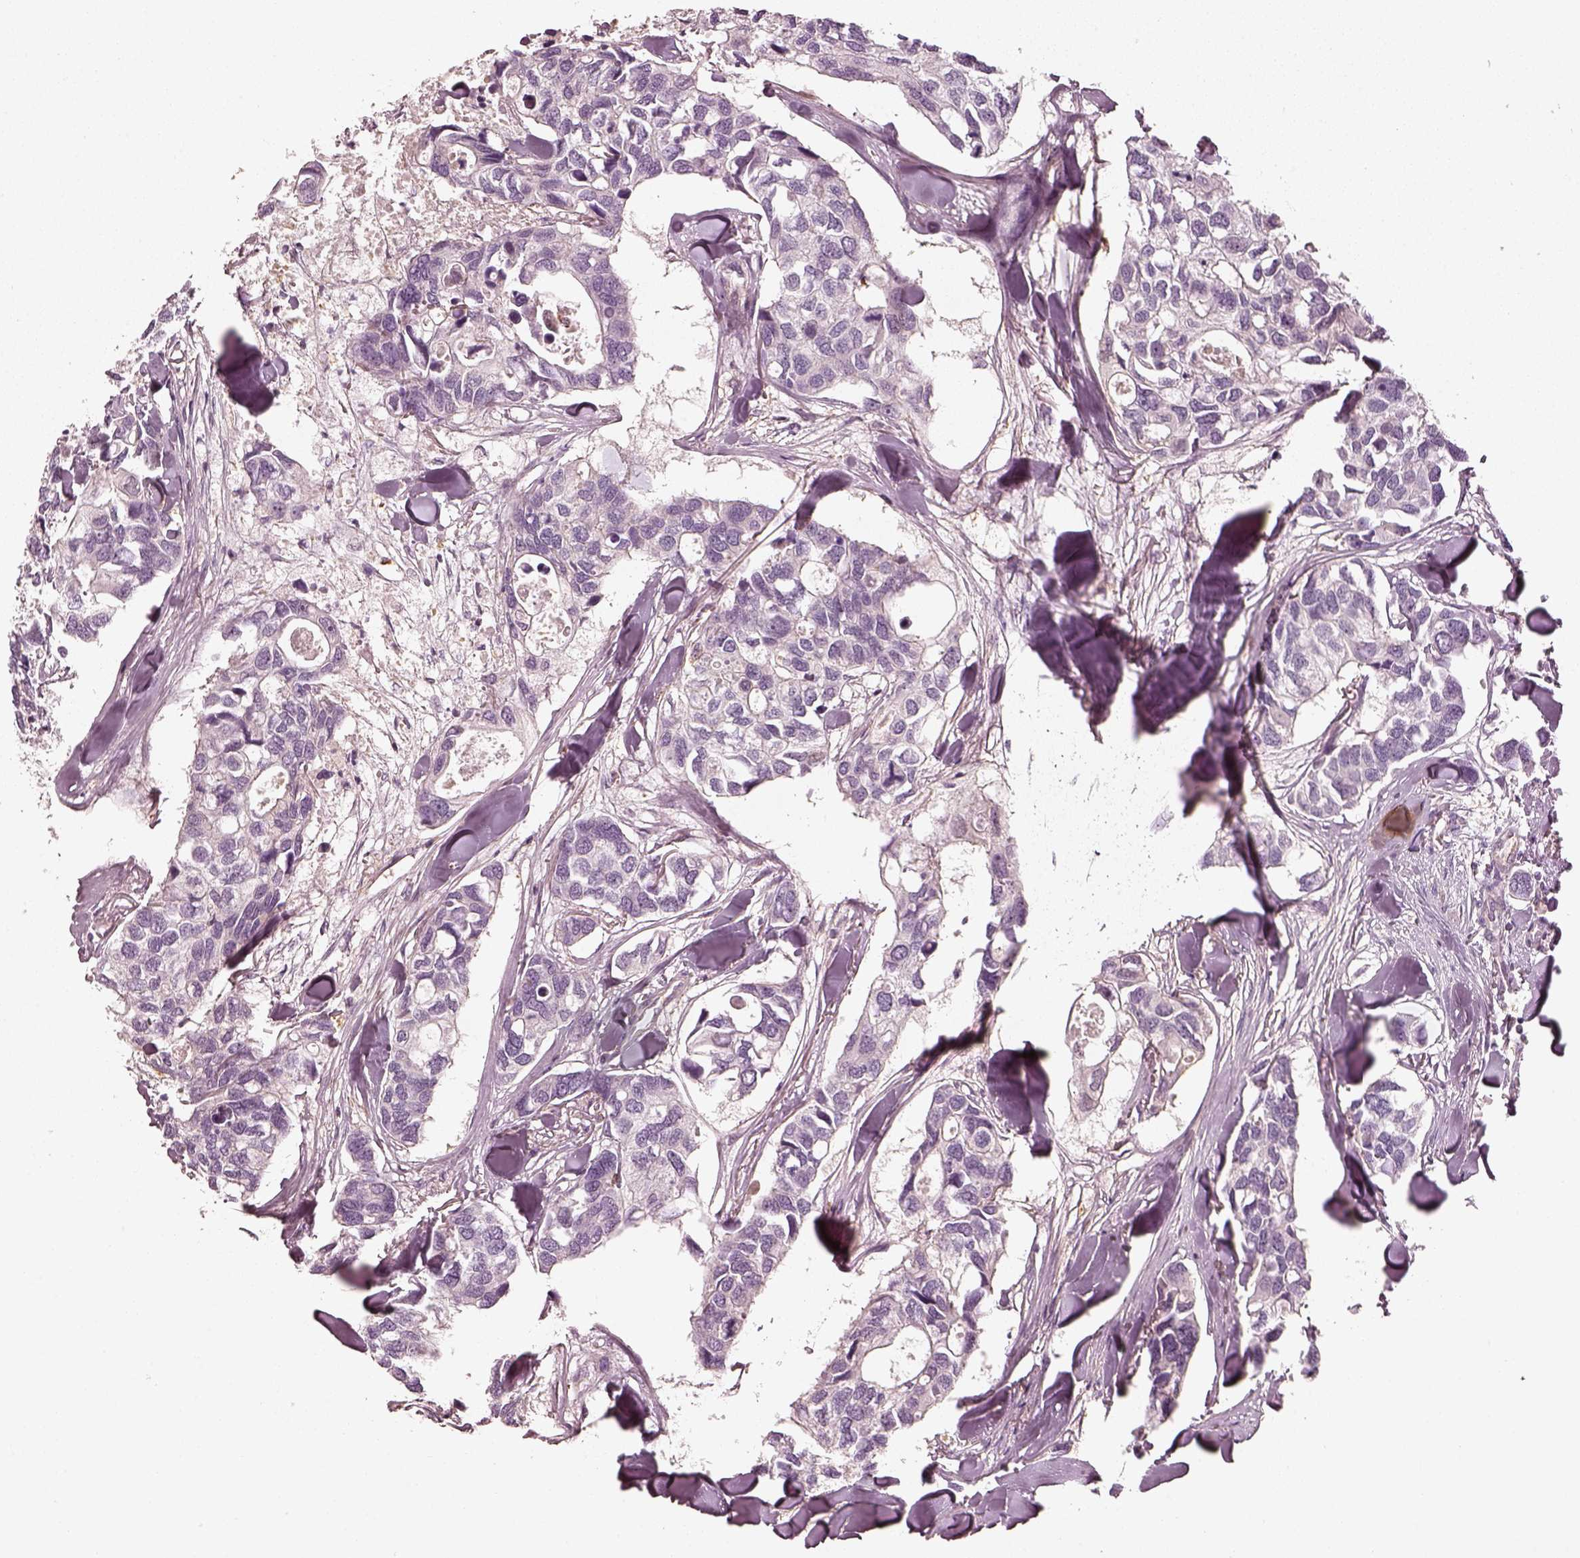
{"staining": {"intensity": "negative", "quantity": "none", "location": "none"}, "tissue": "breast cancer", "cell_type": "Tumor cells", "image_type": "cancer", "snomed": [{"axis": "morphology", "description": "Duct carcinoma"}, {"axis": "topography", "description": "Breast"}], "caption": "IHC micrograph of neoplastic tissue: breast cancer (infiltrating ductal carcinoma) stained with DAB (3,3'-diaminobenzidine) reveals no significant protein expression in tumor cells.", "gene": "ZYX", "patient": {"sex": "female", "age": 83}}